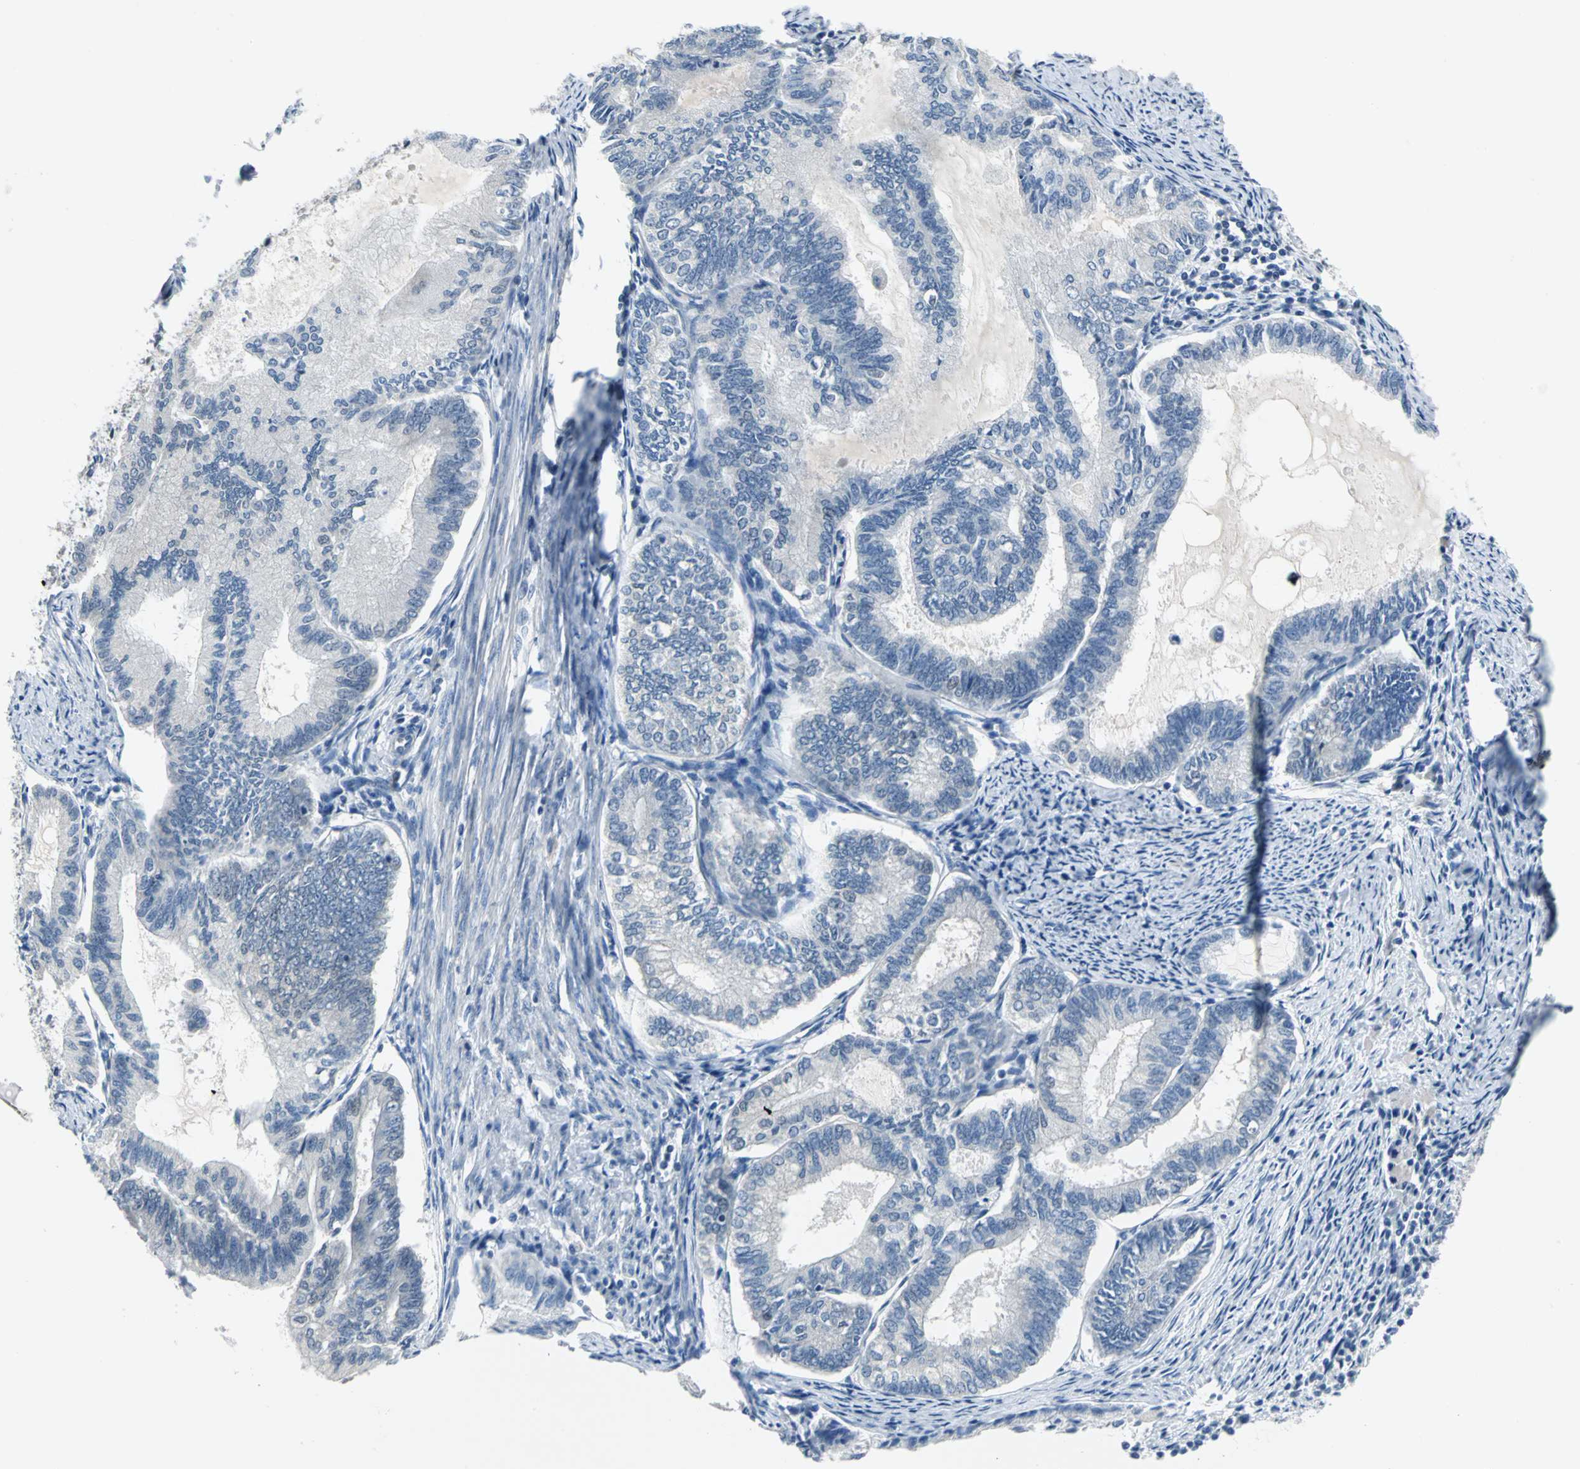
{"staining": {"intensity": "negative", "quantity": "none", "location": "none"}, "tissue": "endometrial cancer", "cell_type": "Tumor cells", "image_type": "cancer", "snomed": [{"axis": "morphology", "description": "Adenocarcinoma, NOS"}, {"axis": "topography", "description": "Endometrium"}], "caption": "Immunohistochemistry (IHC) photomicrograph of endometrial cancer (adenocarcinoma) stained for a protein (brown), which shows no expression in tumor cells.", "gene": "ZNF415", "patient": {"sex": "female", "age": 86}}